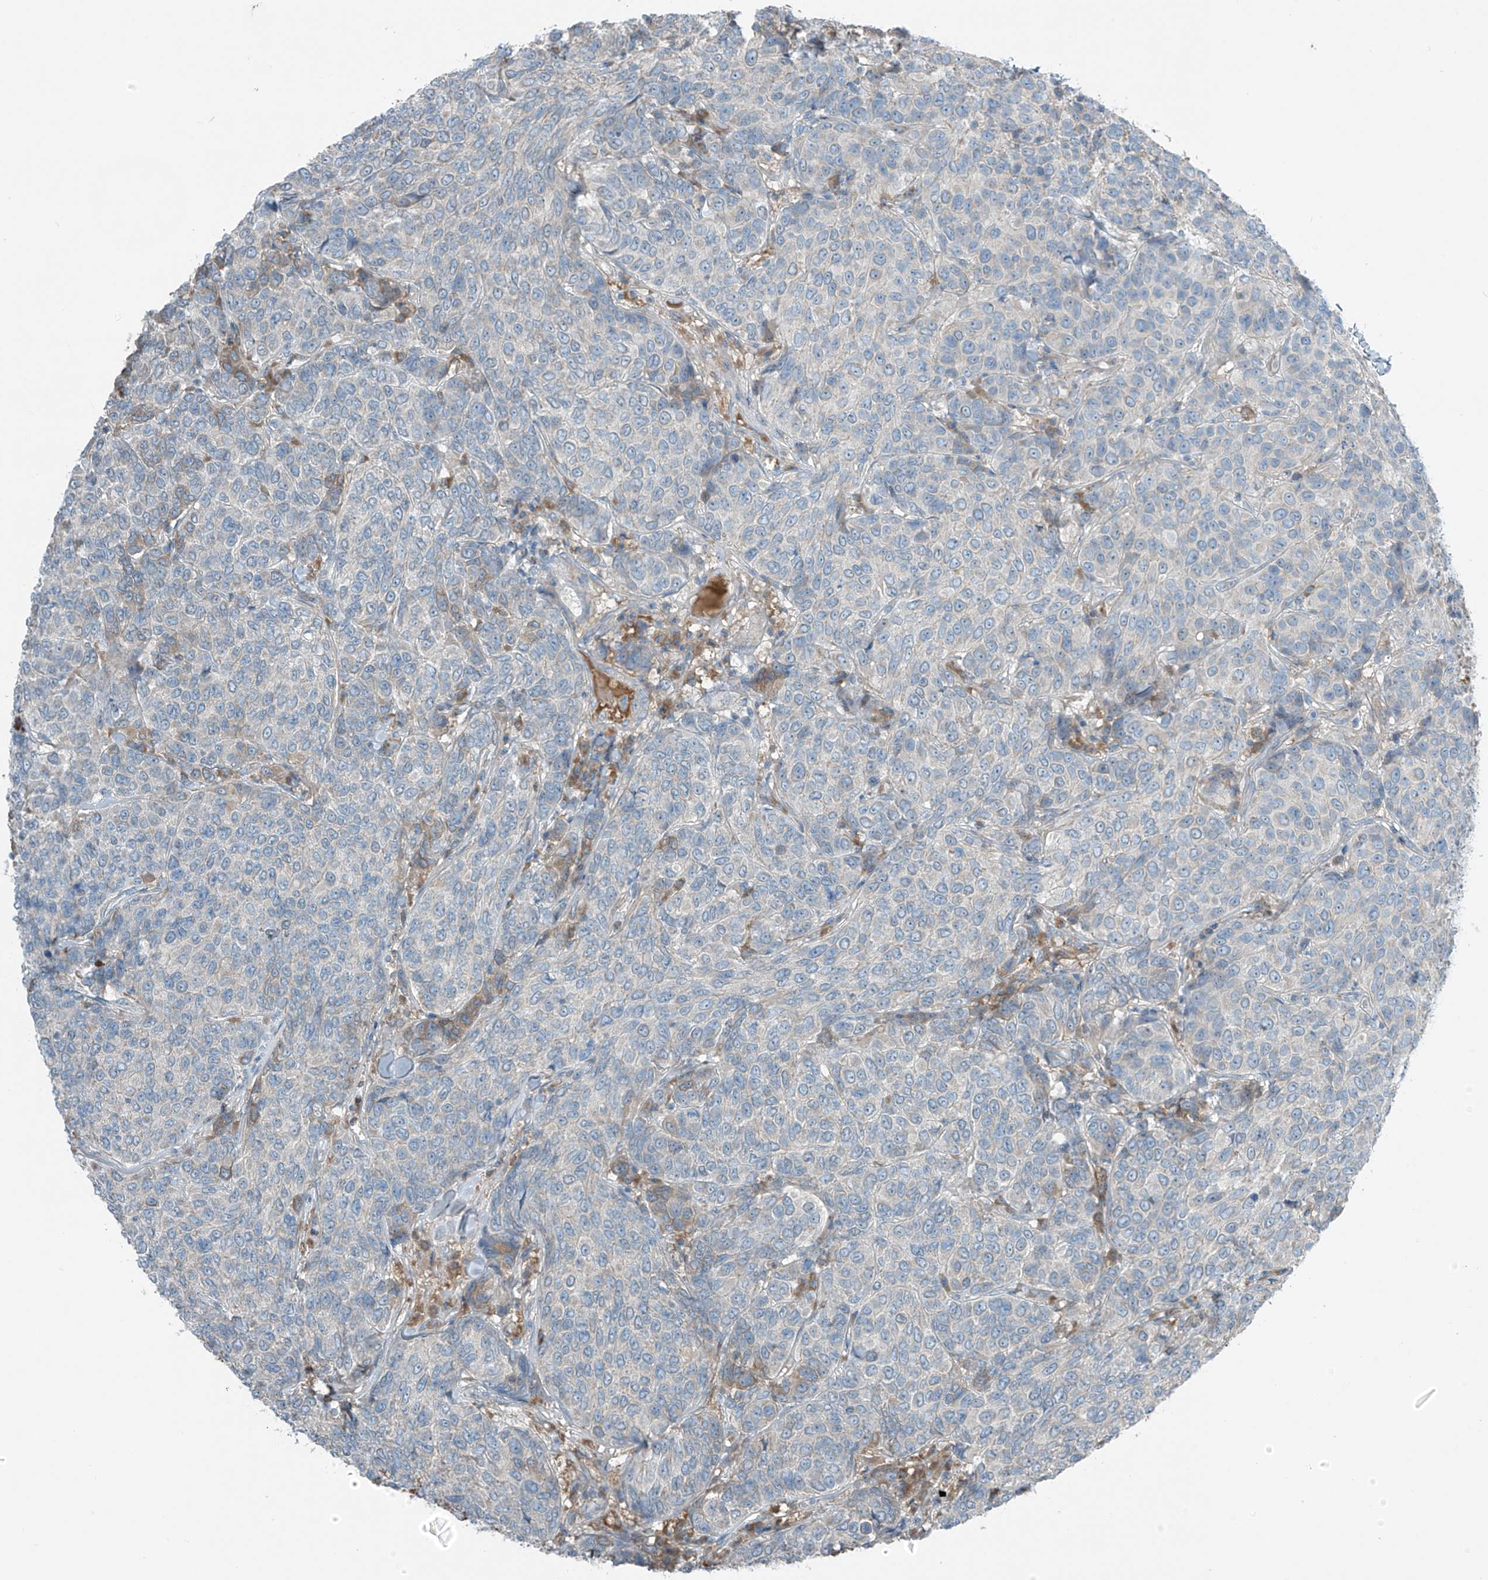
{"staining": {"intensity": "negative", "quantity": "none", "location": "none"}, "tissue": "breast cancer", "cell_type": "Tumor cells", "image_type": "cancer", "snomed": [{"axis": "morphology", "description": "Duct carcinoma"}, {"axis": "topography", "description": "Breast"}], "caption": "Immunohistochemistry of breast cancer (intraductal carcinoma) demonstrates no expression in tumor cells.", "gene": "FAM131C", "patient": {"sex": "female", "age": 55}}